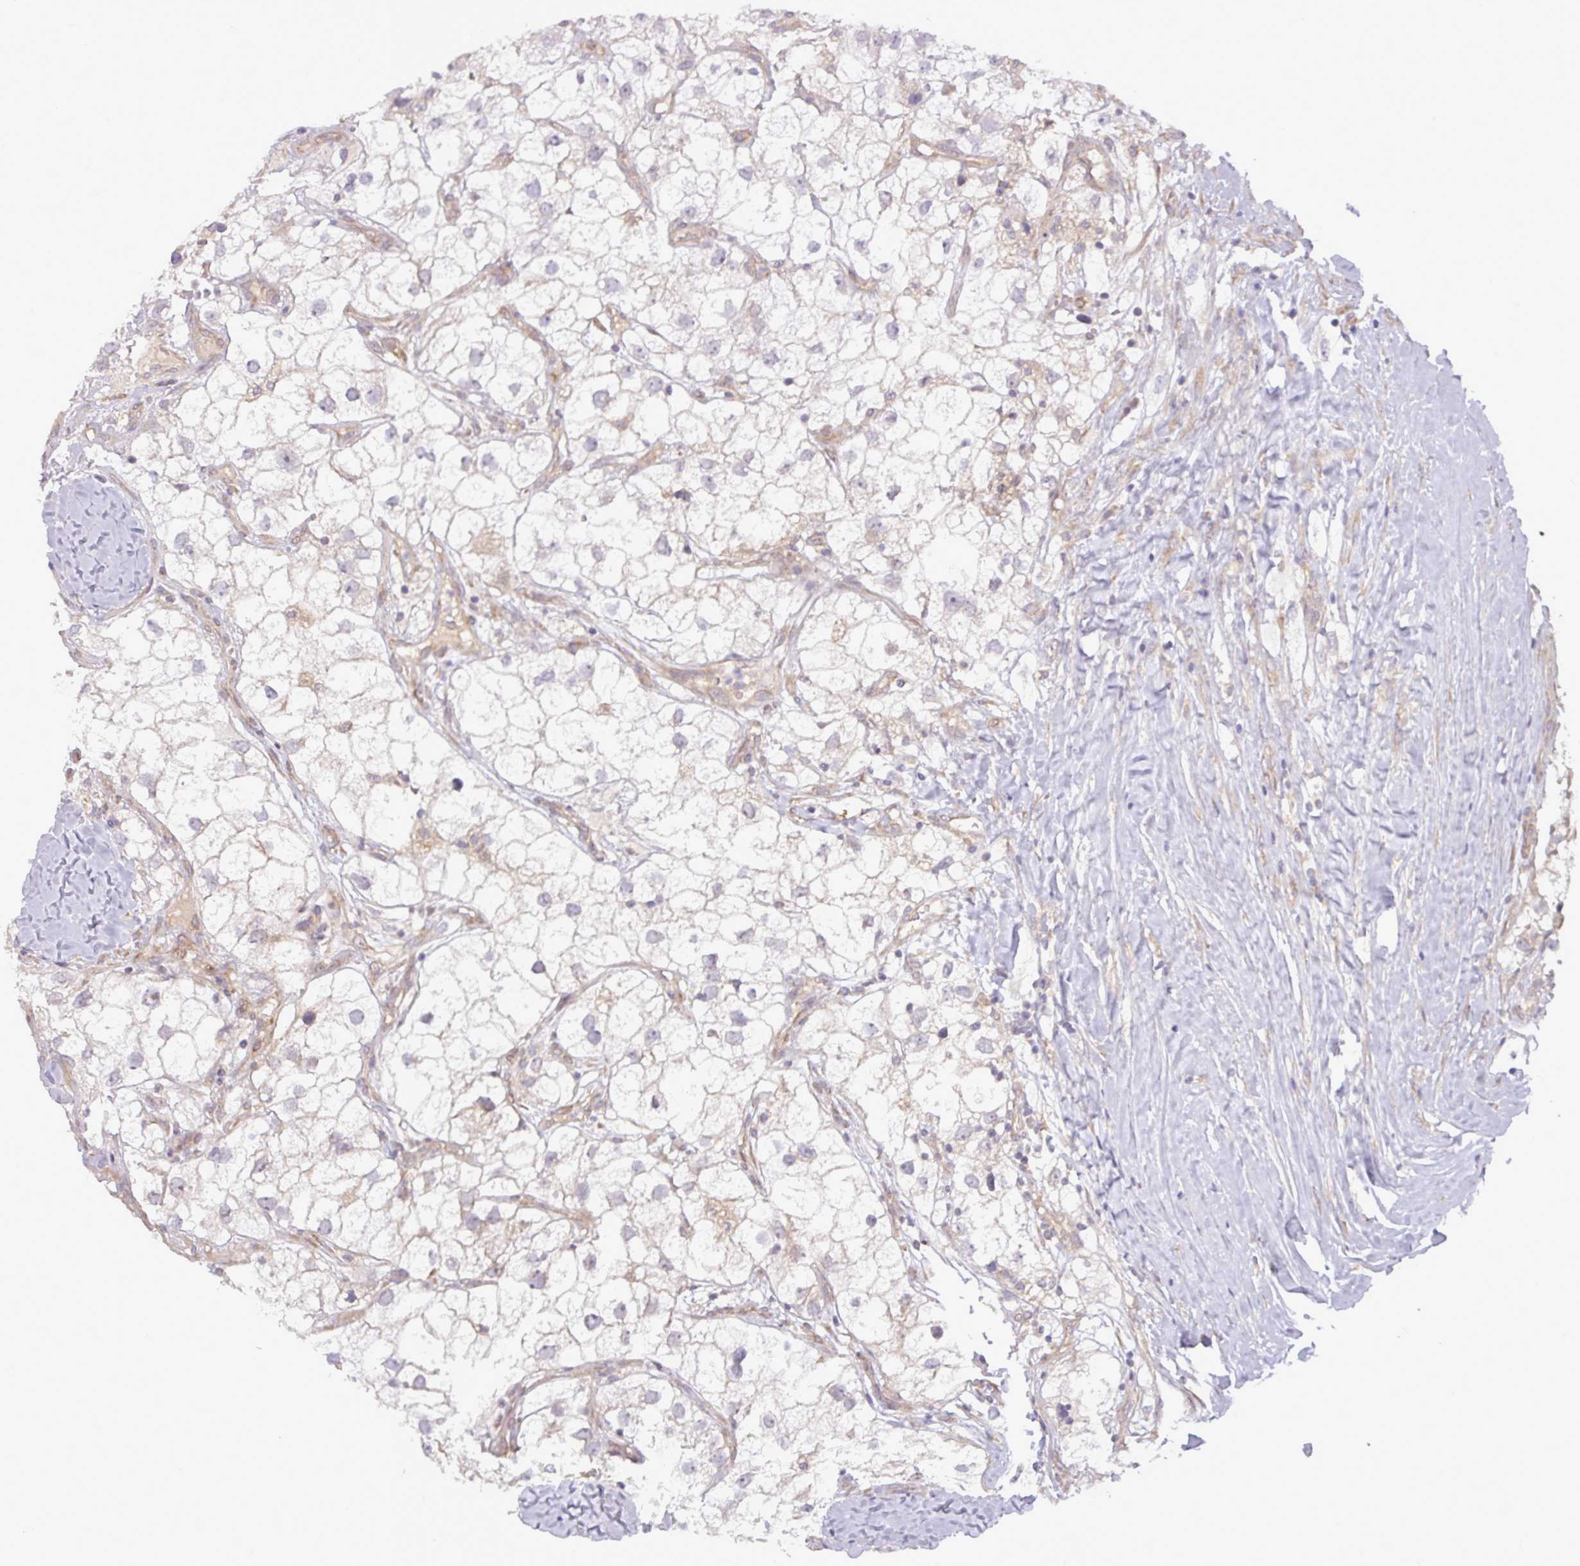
{"staining": {"intensity": "negative", "quantity": "none", "location": "none"}, "tissue": "renal cancer", "cell_type": "Tumor cells", "image_type": "cancer", "snomed": [{"axis": "morphology", "description": "Adenocarcinoma, NOS"}, {"axis": "topography", "description": "Kidney"}], "caption": "DAB (3,3'-diaminobenzidine) immunohistochemical staining of renal cancer (adenocarcinoma) demonstrates no significant staining in tumor cells.", "gene": "FAM222B", "patient": {"sex": "male", "age": 59}}